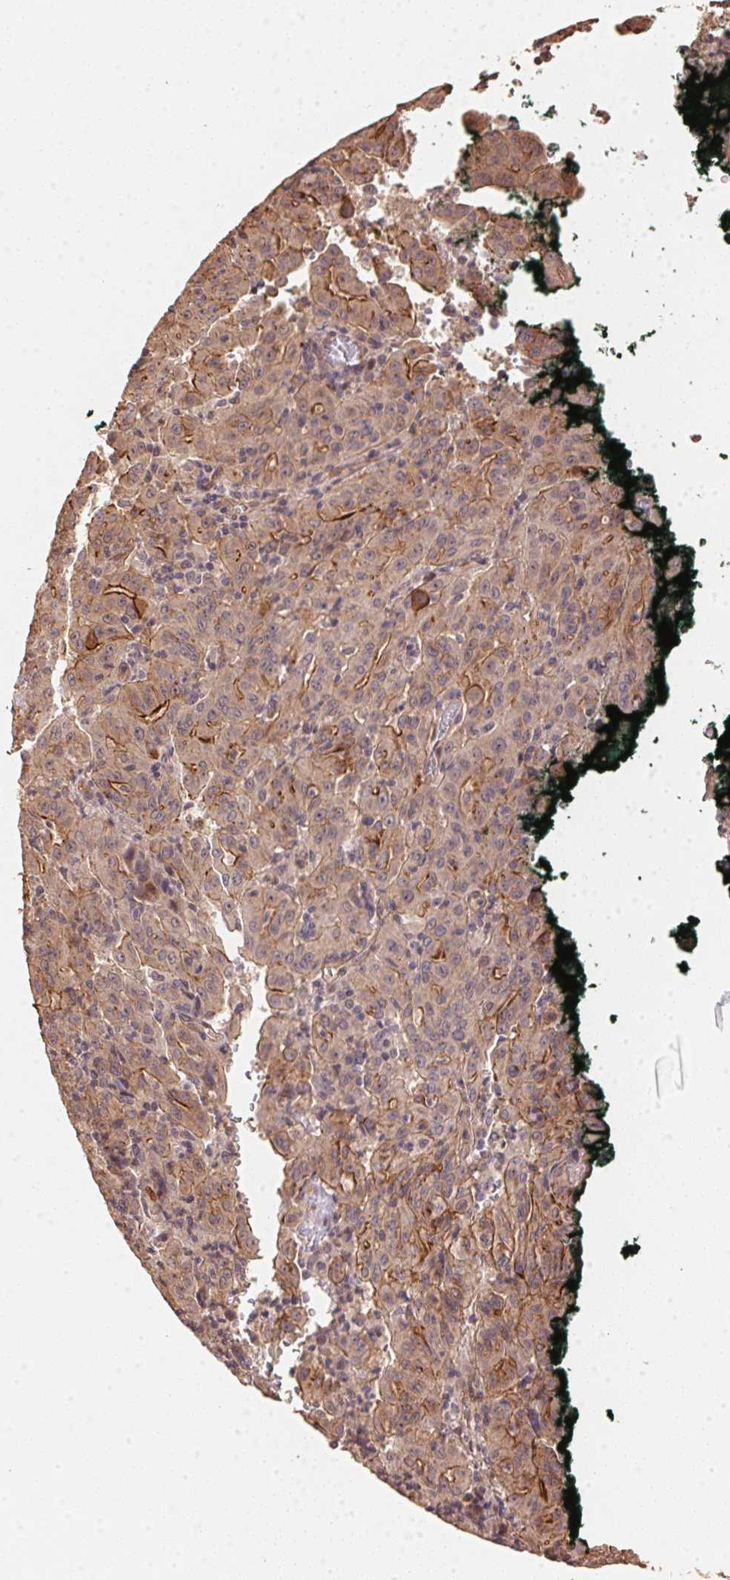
{"staining": {"intensity": "weak", "quantity": "25%-75%", "location": "cytoplasmic/membranous"}, "tissue": "pancreatic cancer", "cell_type": "Tumor cells", "image_type": "cancer", "snomed": [{"axis": "morphology", "description": "Adenocarcinoma, NOS"}, {"axis": "topography", "description": "Pancreas"}], "caption": "Protein expression analysis of human adenocarcinoma (pancreatic) reveals weak cytoplasmic/membranous staining in about 25%-75% of tumor cells. (brown staining indicates protein expression, while blue staining denotes nuclei).", "gene": "TMEM222", "patient": {"sex": "male", "age": 63}}